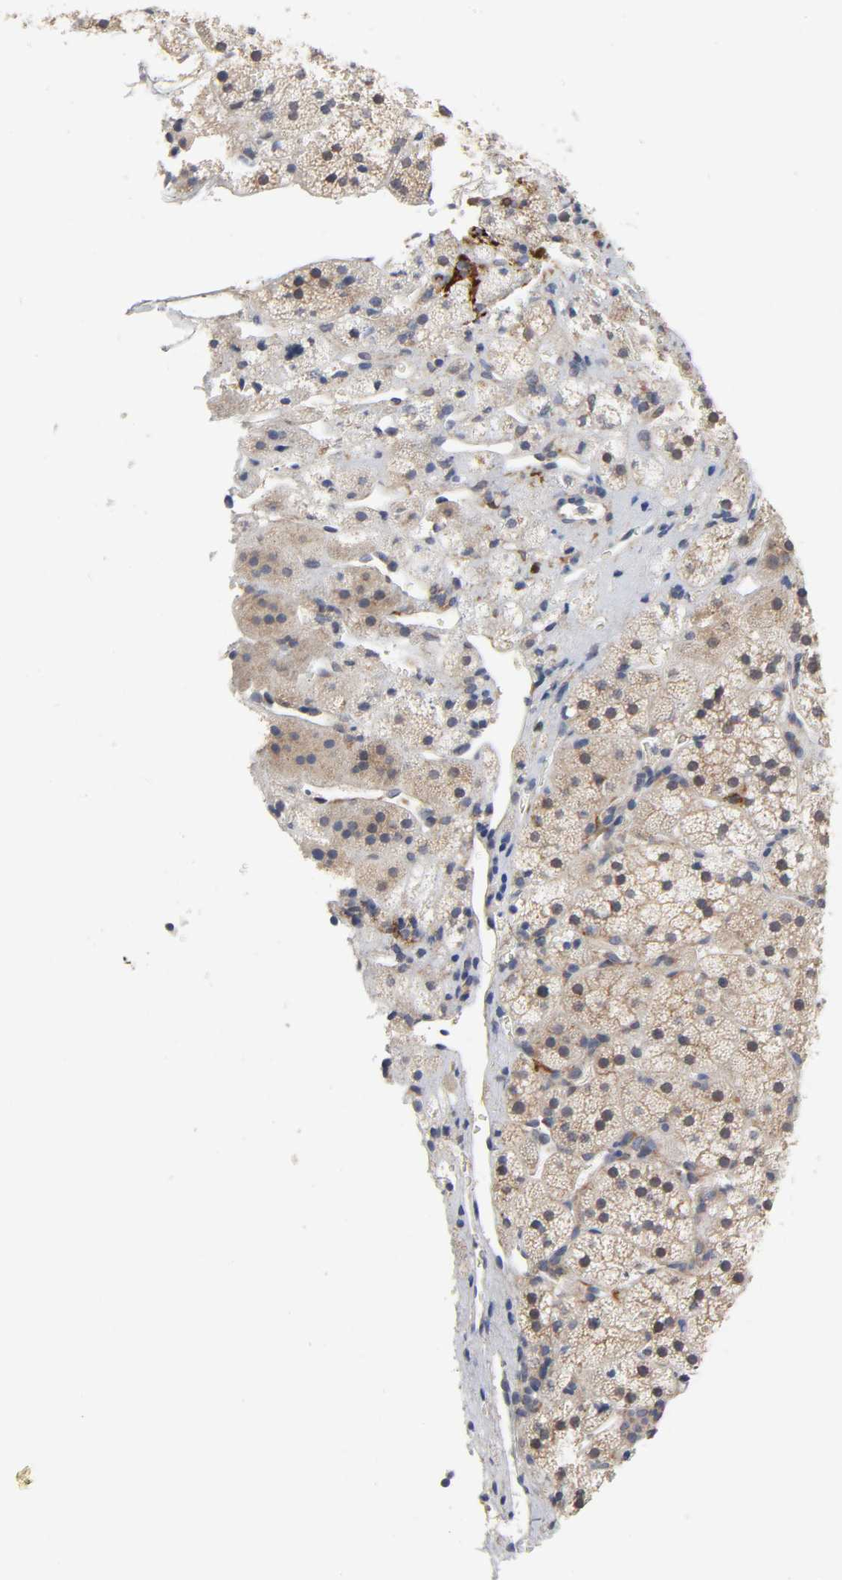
{"staining": {"intensity": "negative", "quantity": "none", "location": "none"}, "tissue": "adrenal gland", "cell_type": "Glandular cells", "image_type": "normal", "snomed": [{"axis": "morphology", "description": "Normal tissue, NOS"}, {"axis": "topography", "description": "Adrenal gland"}], "caption": "IHC of benign human adrenal gland displays no staining in glandular cells.", "gene": "HDLBP", "patient": {"sex": "female", "age": 44}}